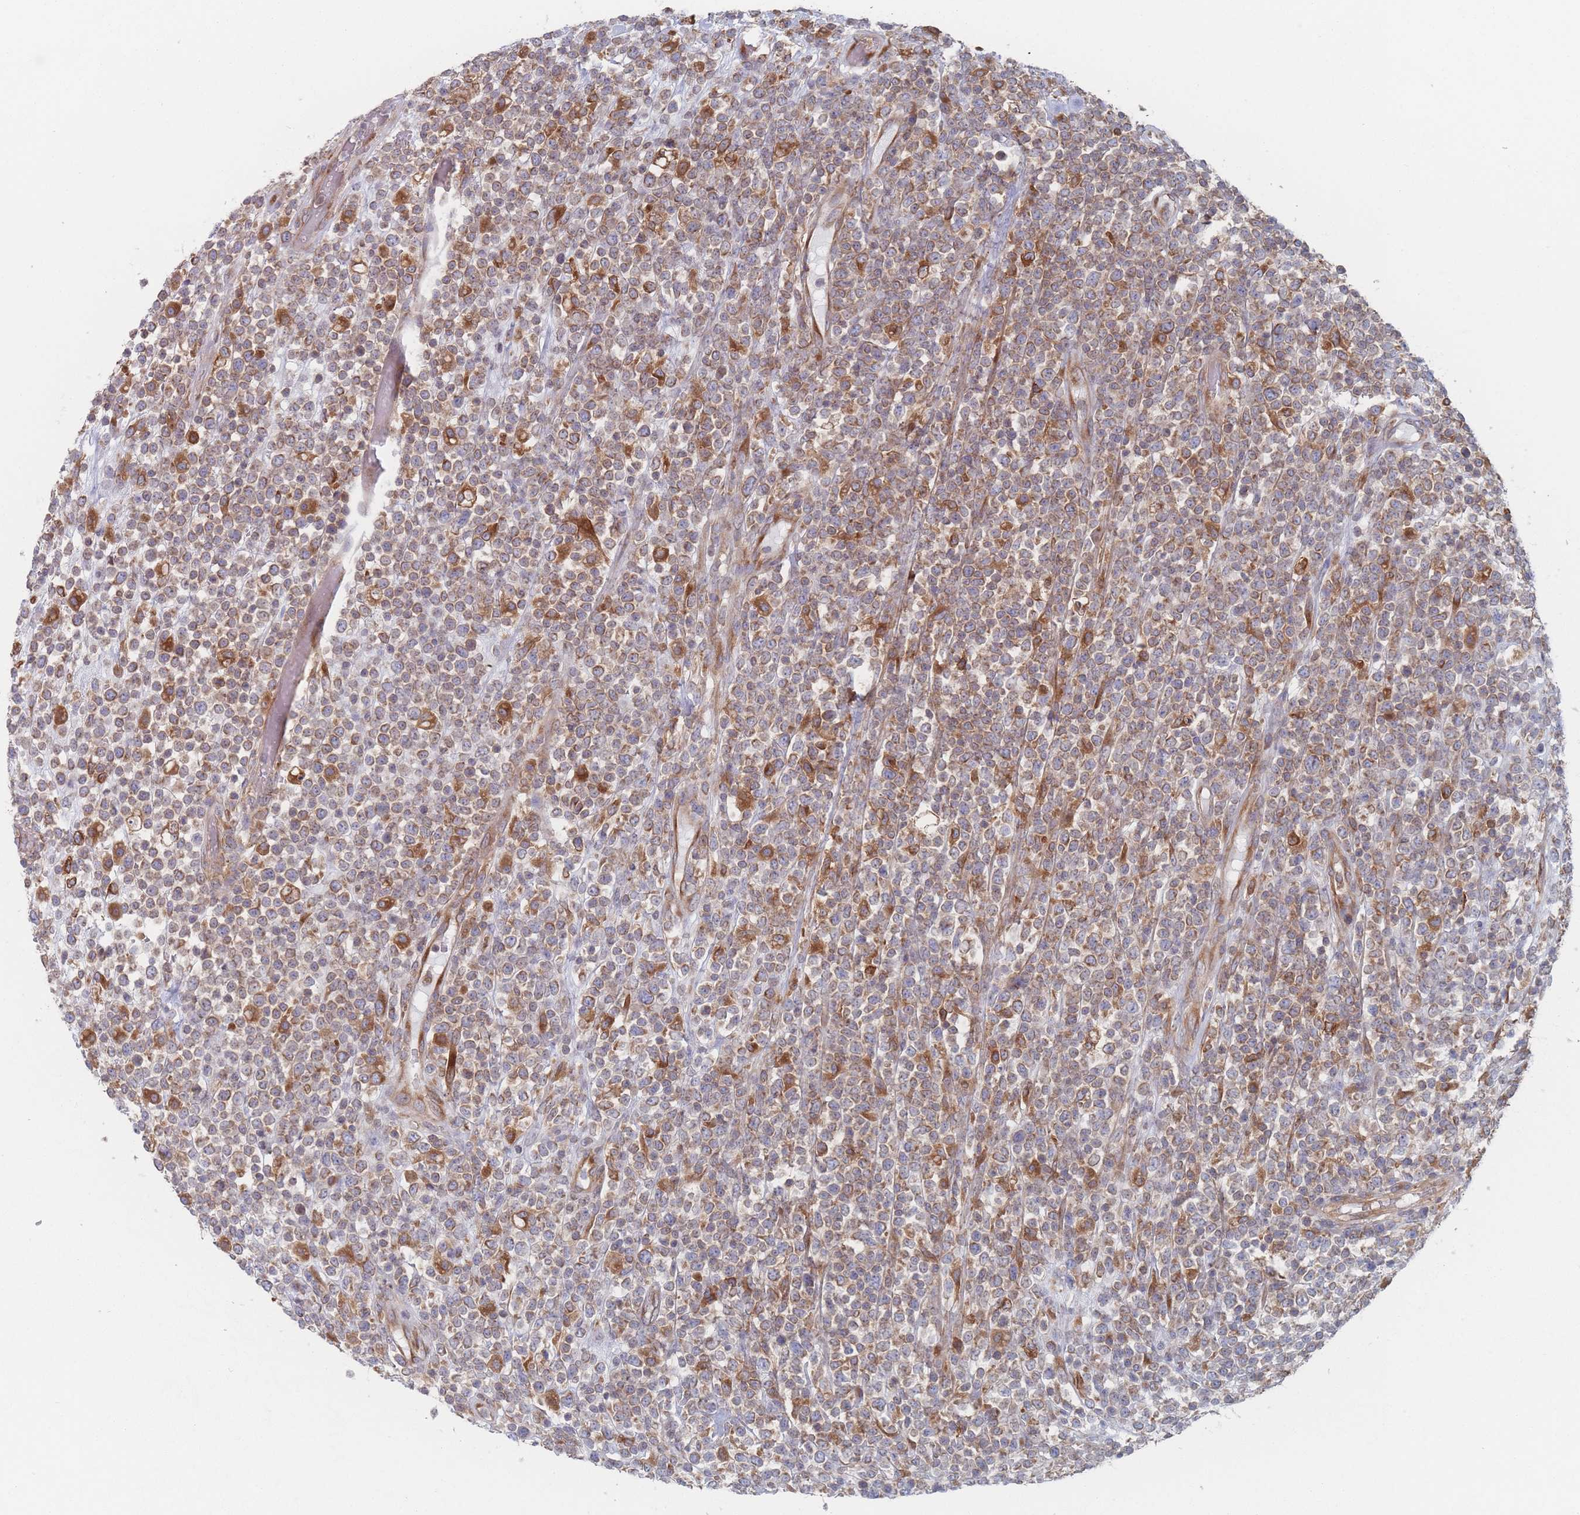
{"staining": {"intensity": "moderate", "quantity": ">75%", "location": "cytoplasmic/membranous"}, "tissue": "lymphoma", "cell_type": "Tumor cells", "image_type": "cancer", "snomed": [{"axis": "morphology", "description": "Malignant lymphoma, non-Hodgkin's type, High grade"}, {"axis": "topography", "description": "Colon"}], "caption": "Immunohistochemistry of lymphoma shows medium levels of moderate cytoplasmic/membranous positivity in approximately >75% of tumor cells.", "gene": "KDSR", "patient": {"sex": "female", "age": 53}}